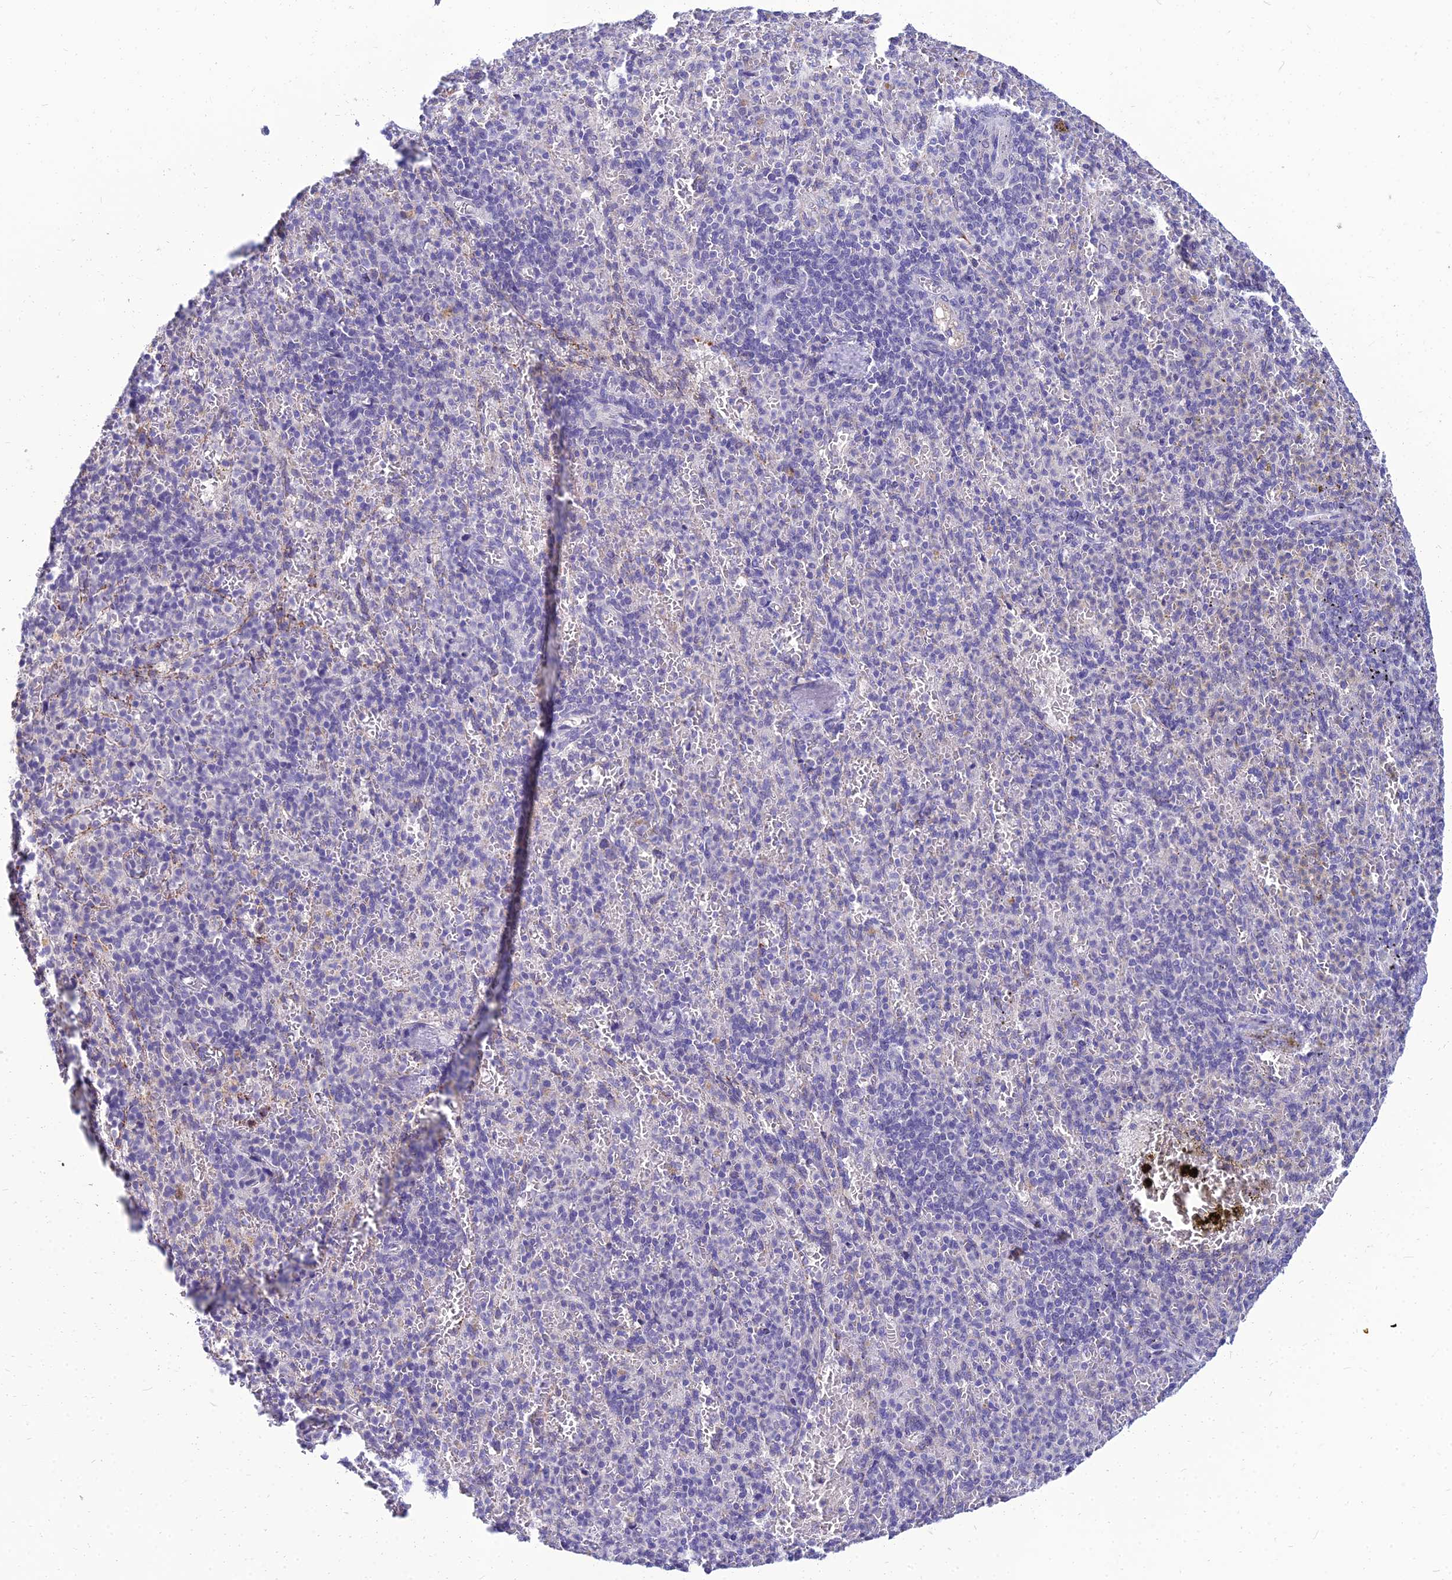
{"staining": {"intensity": "negative", "quantity": "none", "location": "none"}, "tissue": "spleen", "cell_type": "Cells in red pulp", "image_type": "normal", "snomed": [{"axis": "morphology", "description": "Normal tissue, NOS"}, {"axis": "topography", "description": "Spleen"}], "caption": "High power microscopy image of an IHC micrograph of benign spleen, revealing no significant expression in cells in red pulp.", "gene": "NPY", "patient": {"sex": "female", "age": 74}}